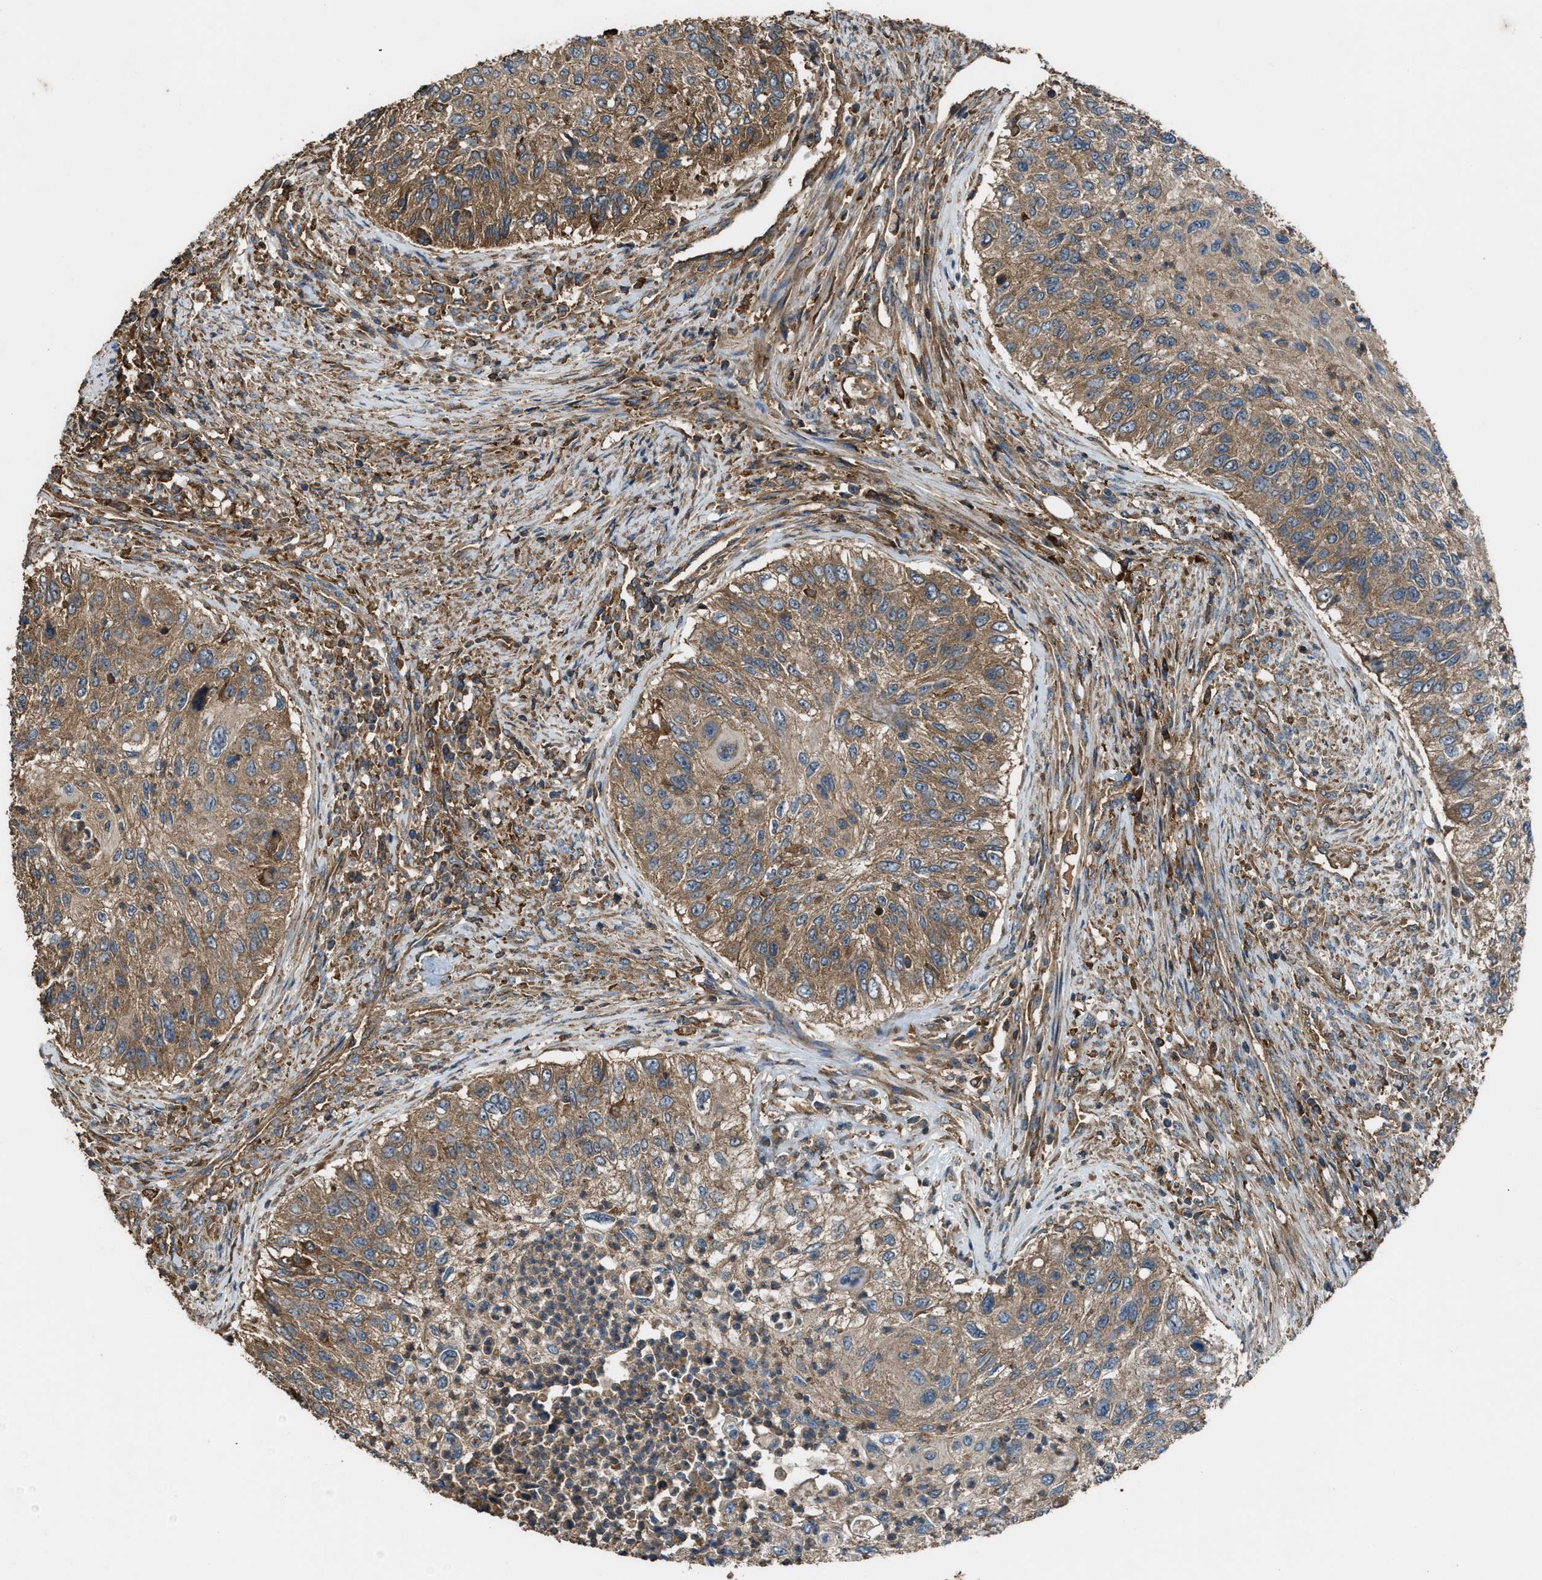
{"staining": {"intensity": "moderate", "quantity": ">75%", "location": "cytoplasmic/membranous"}, "tissue": "urothelial cancer", "cell_type": "Tumor cells", "image_type": "cancer", "snomed": [{"axis": "morphology", "description": "Urothelial carcinoma, High grade"}, {"axis": "topography", "description": "Urinary bladder"}], "caption": "This photomicrograph displays urothelial cancer stained with immunohistochemistry (IHC) to label a protein in brown. The cytoplasmic/membranous of tumor cells show moderate positivity for the protein. Nuclei are counter-stained blue.", "gene": "MAP3K8", "patient": {"sex": "female", "age": 60}}